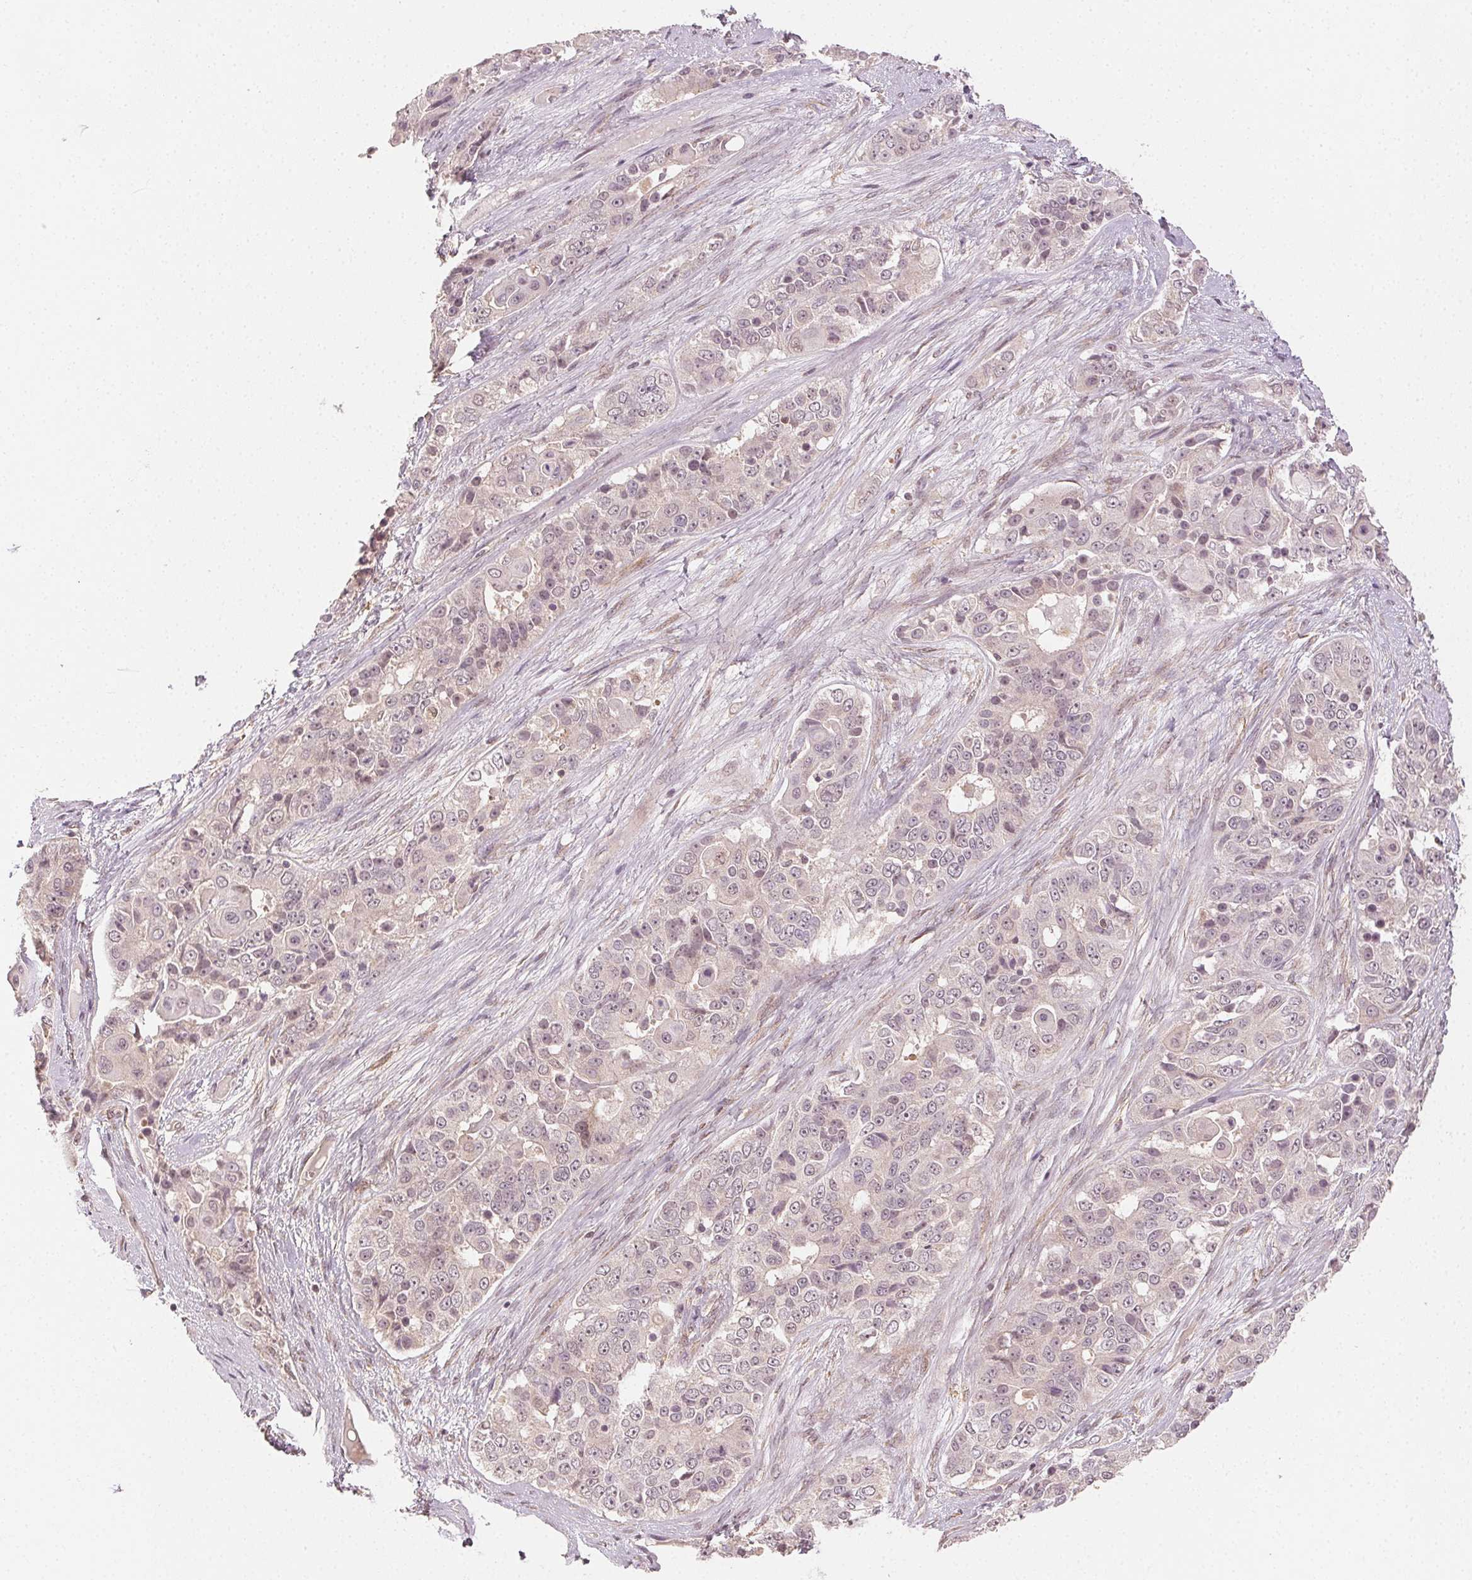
{"staining": {"intensity": "weak", "quantity": "<25%", "location": "cytoplasmic/membranous,nuclear"}, "tissue": "ovarian cancer", "cell_type": "Tumor cells", "image_type": "cancer", "snomed": [{"axis": "morphology", "description": "Carcinoma, endometroid"}, {"axis": "topography", "description": "Ovary"}], "caption": "Histopathology image shows no significant protein expression in tumor cells of ovarian cancer.", "gene": "MAPK14", "patient": {"sex": "female", "age": 51}}